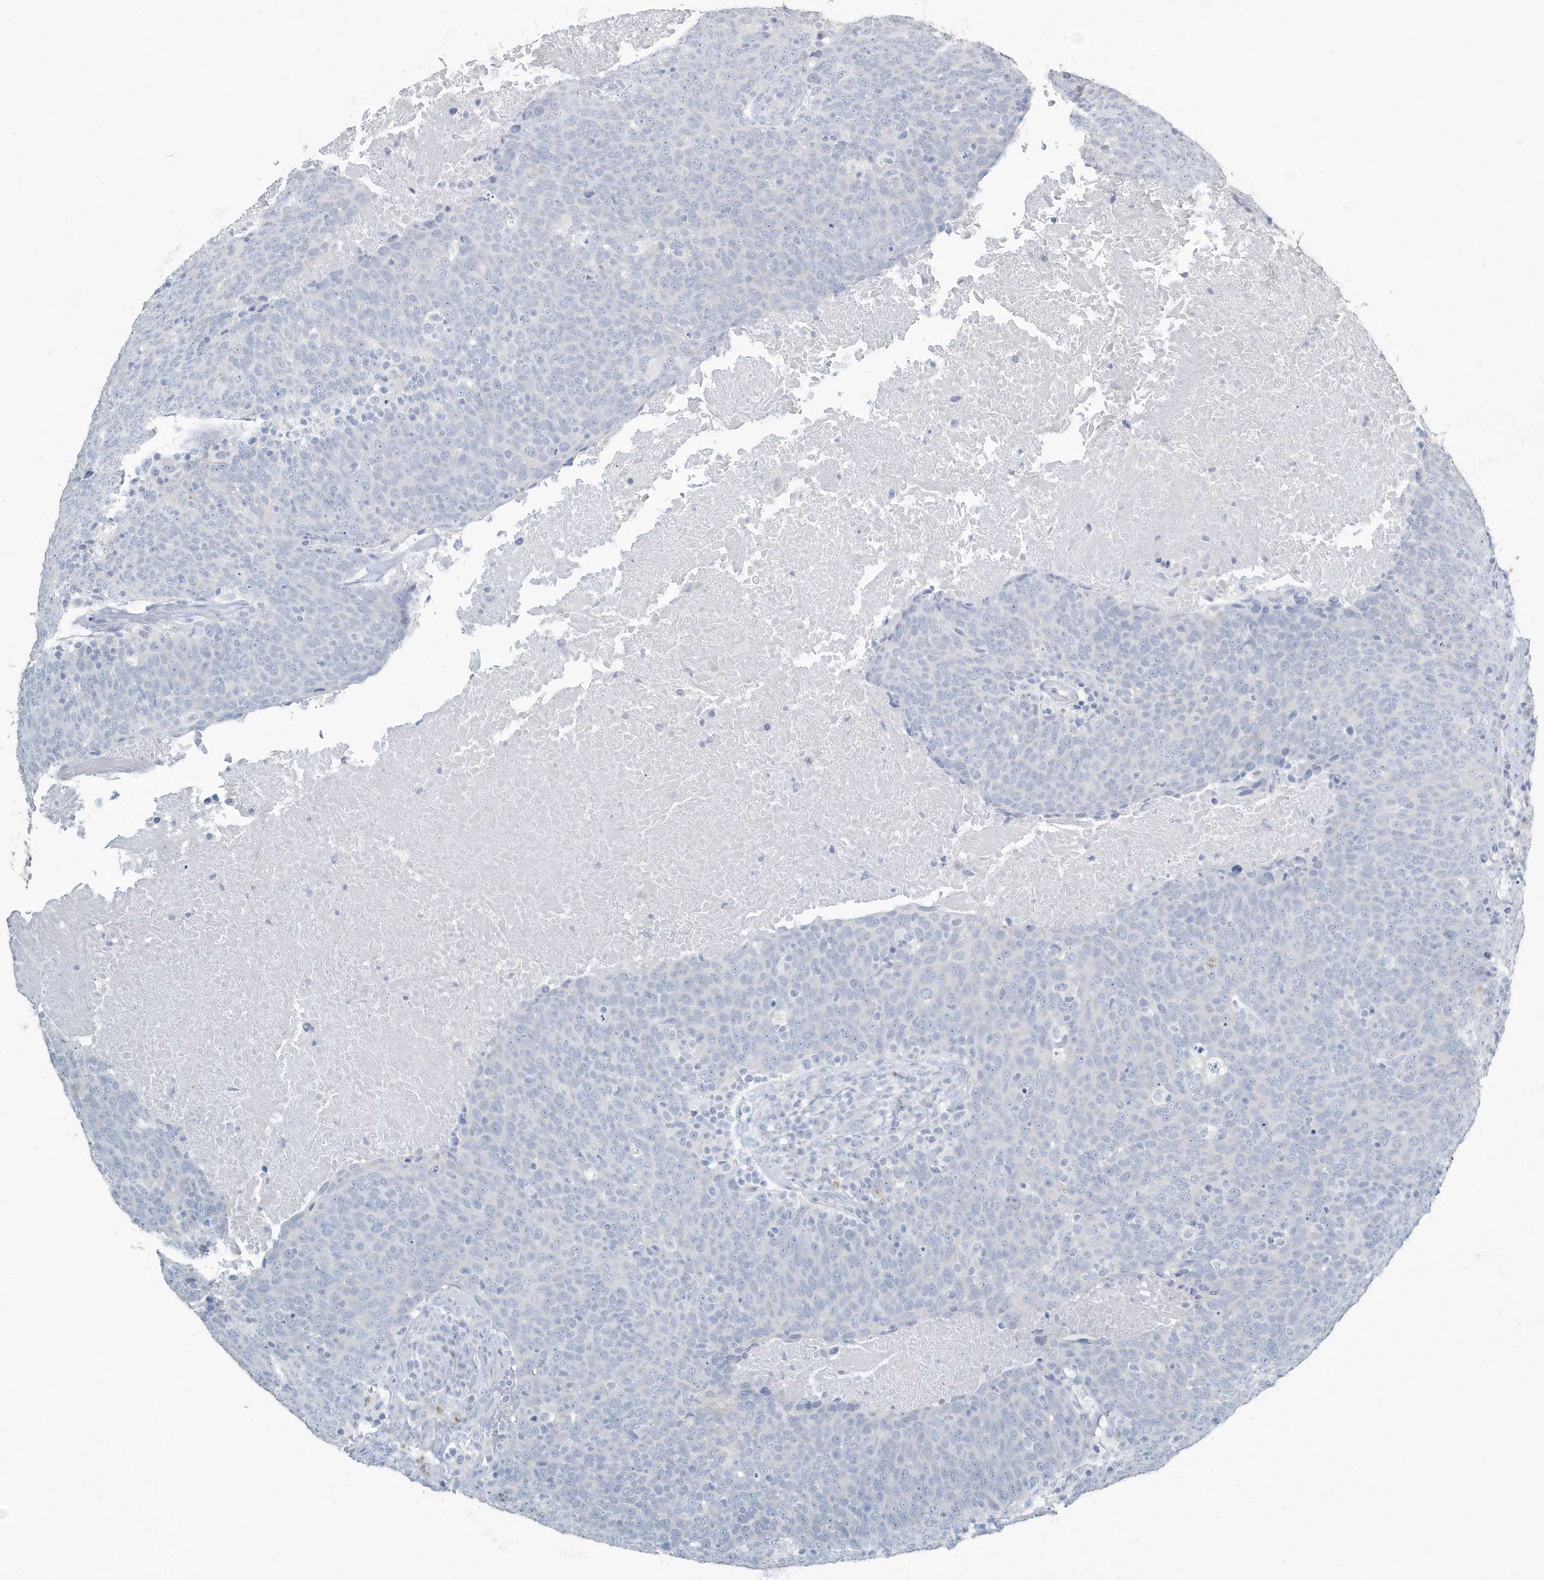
{"staining": {"intensity": "negative", "quantity": "none", "location": "none"}, "tissue": "head and neck cancer", "cell_type": "Tumor cells", "image_type": "cancer", "snomed": [{"axis": "morphology", "description": "Squamous cell carcinoma, NOS"}, {"axis": "morphology", "description": "Squamous cell carcinoma, metastatic, NOS"}, {"axis": "topography", "description": "Lymph node"}, {"axis": "topography", "description": "Head-Neck"}], "caption": "Tumor cells show no significant staining in head and neck metastatic squamous cell carcinoma. The staining was performed using DAB (3,3'-diaminobenzidine) to visualize the protein expression in brown, while the nuclei were stained in blue with hematoxylin (Magnification: 20x).", "gene": "MYOT", "patient": {"sex": "male", "age": 62}}